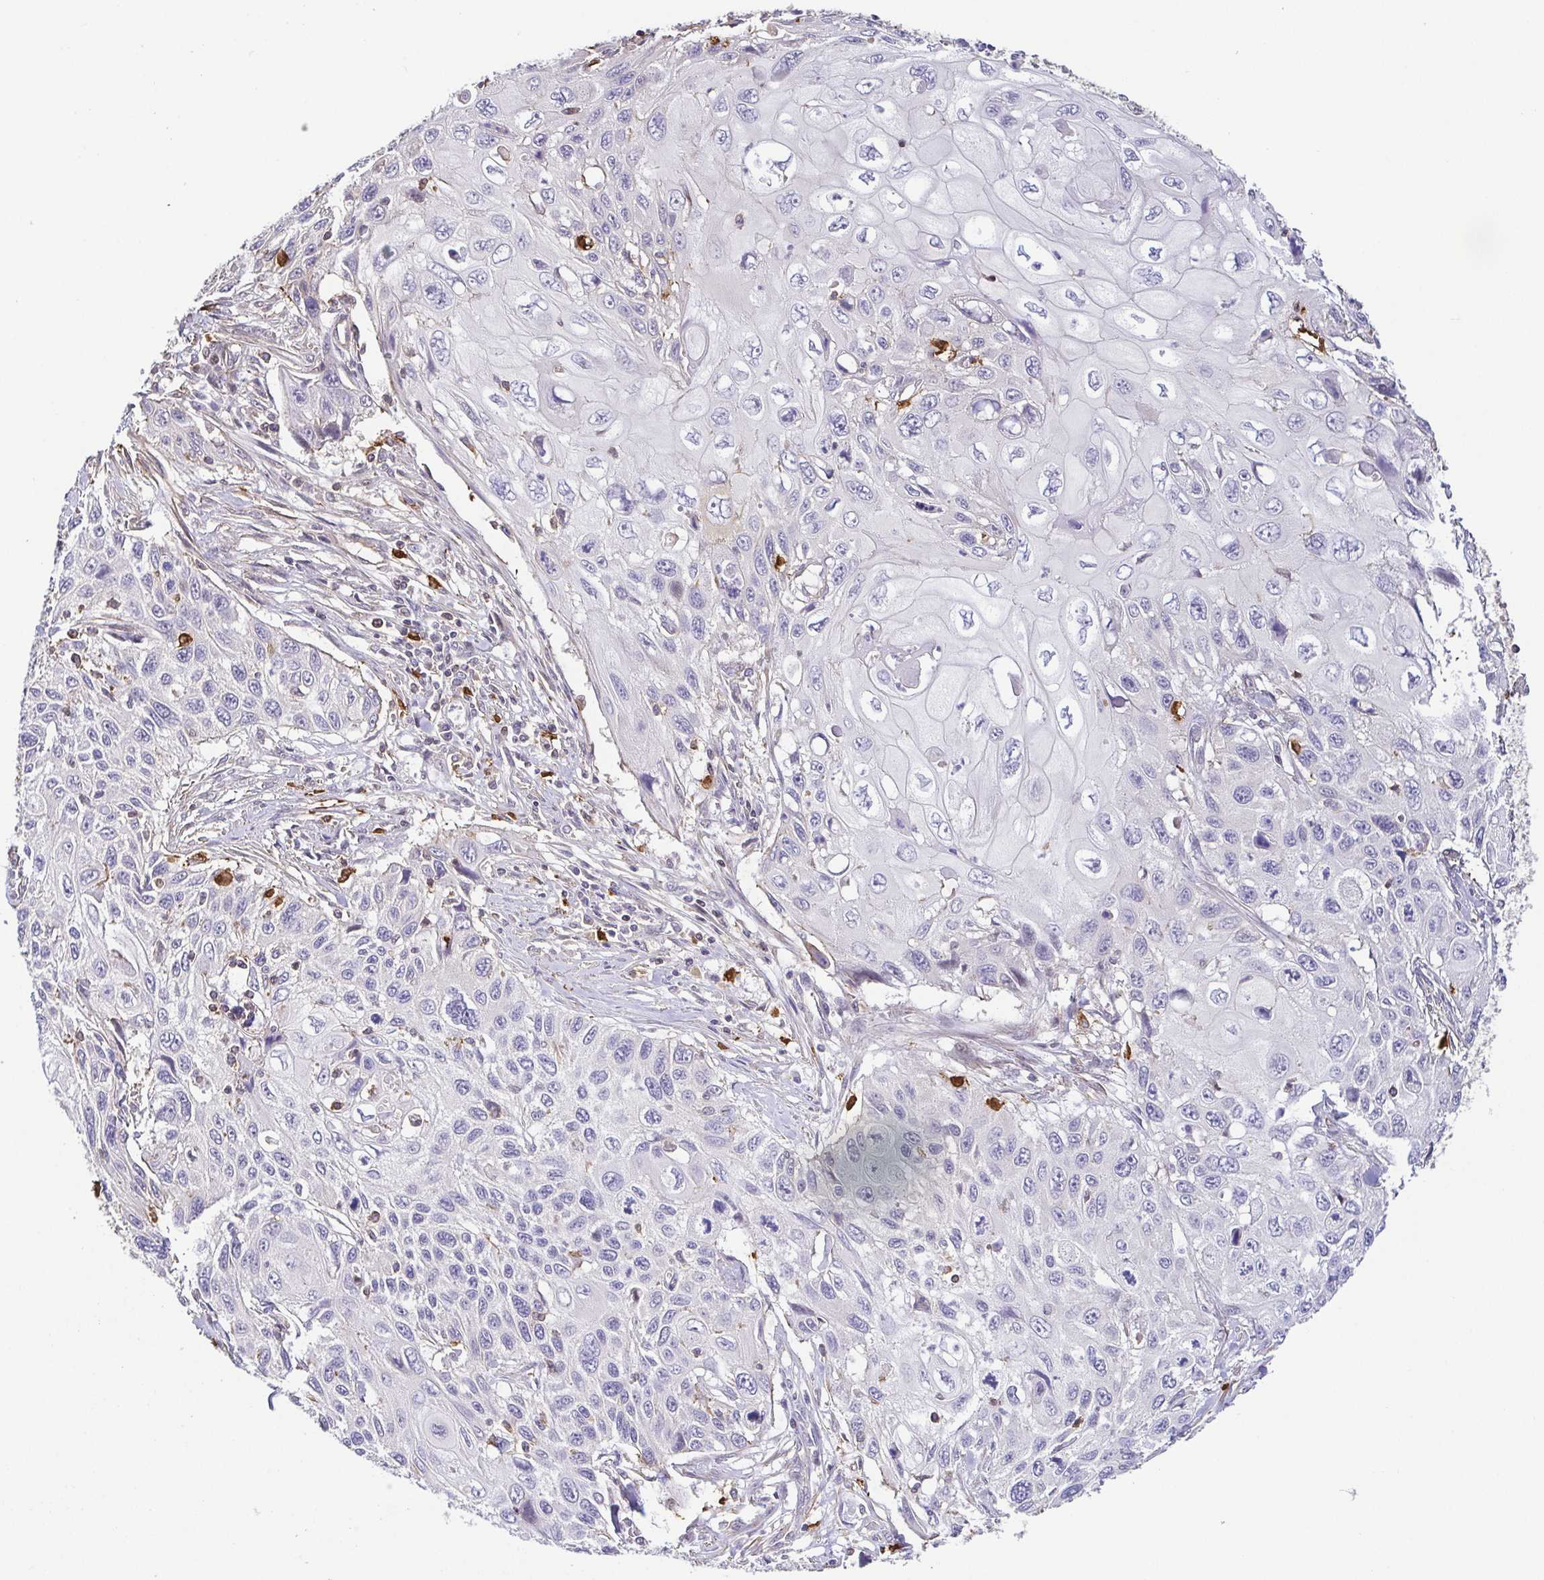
{"staining": {"intensity": "negative", "quantity": "none", "location": "none"}, "tissue": "cervical cancer", "cell_type": "Tumor cells", "image_type": "cancer", "snomed": [{"axis": "morphology", "description": "Squamous cell carcinoma, NOS"}, {"axis": "topography", "description": "Cervix"}], "caption": "DAB (3,3'-diaminobenzidine) immunohistochemical staining of human cervical squamous cell carcinoma reveals no significant expression in tumor cells.", "gene": "PREPL", "patient": {"sex": "female", "age": 70}}